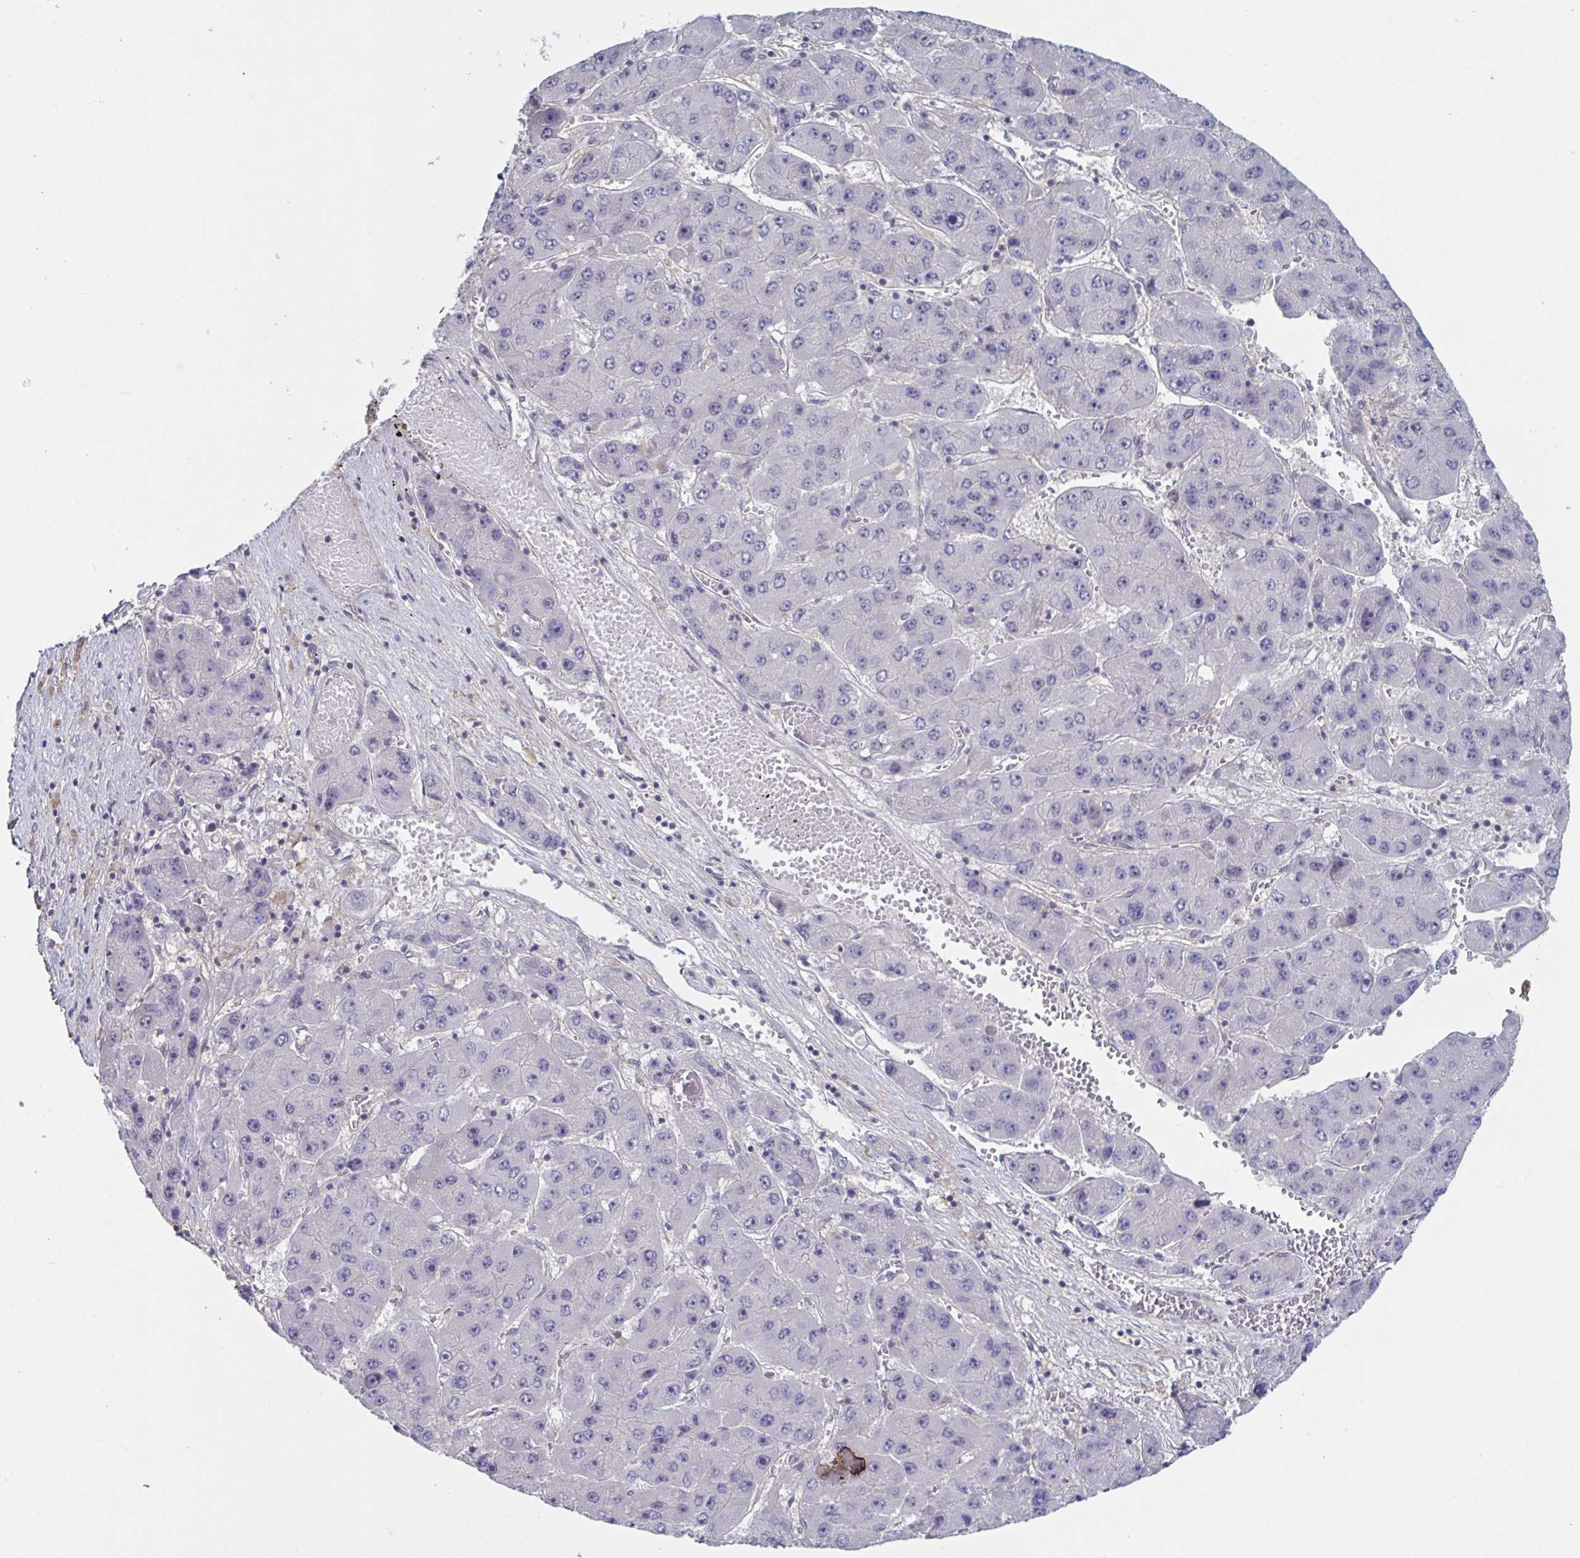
{"staining": {"intensity": "negative", "quantity": "none", "location": "none"}, "tissue": "liver cancer", "cell_type": "Tumor cells", "image_type": "cancer", "snomed": [{"axis": "morphology", "description": "Carcinoma, Hepatocellular, NOS"}, {"axis": "topography", "description": "Liver"}], "caption": "An immunohistochemistry histopathology image of liver cancer is shown. There is no staining in tumor cells of liver cancer.", "gene": "STK26", "patient": {"sex": "female", "age": 61}}